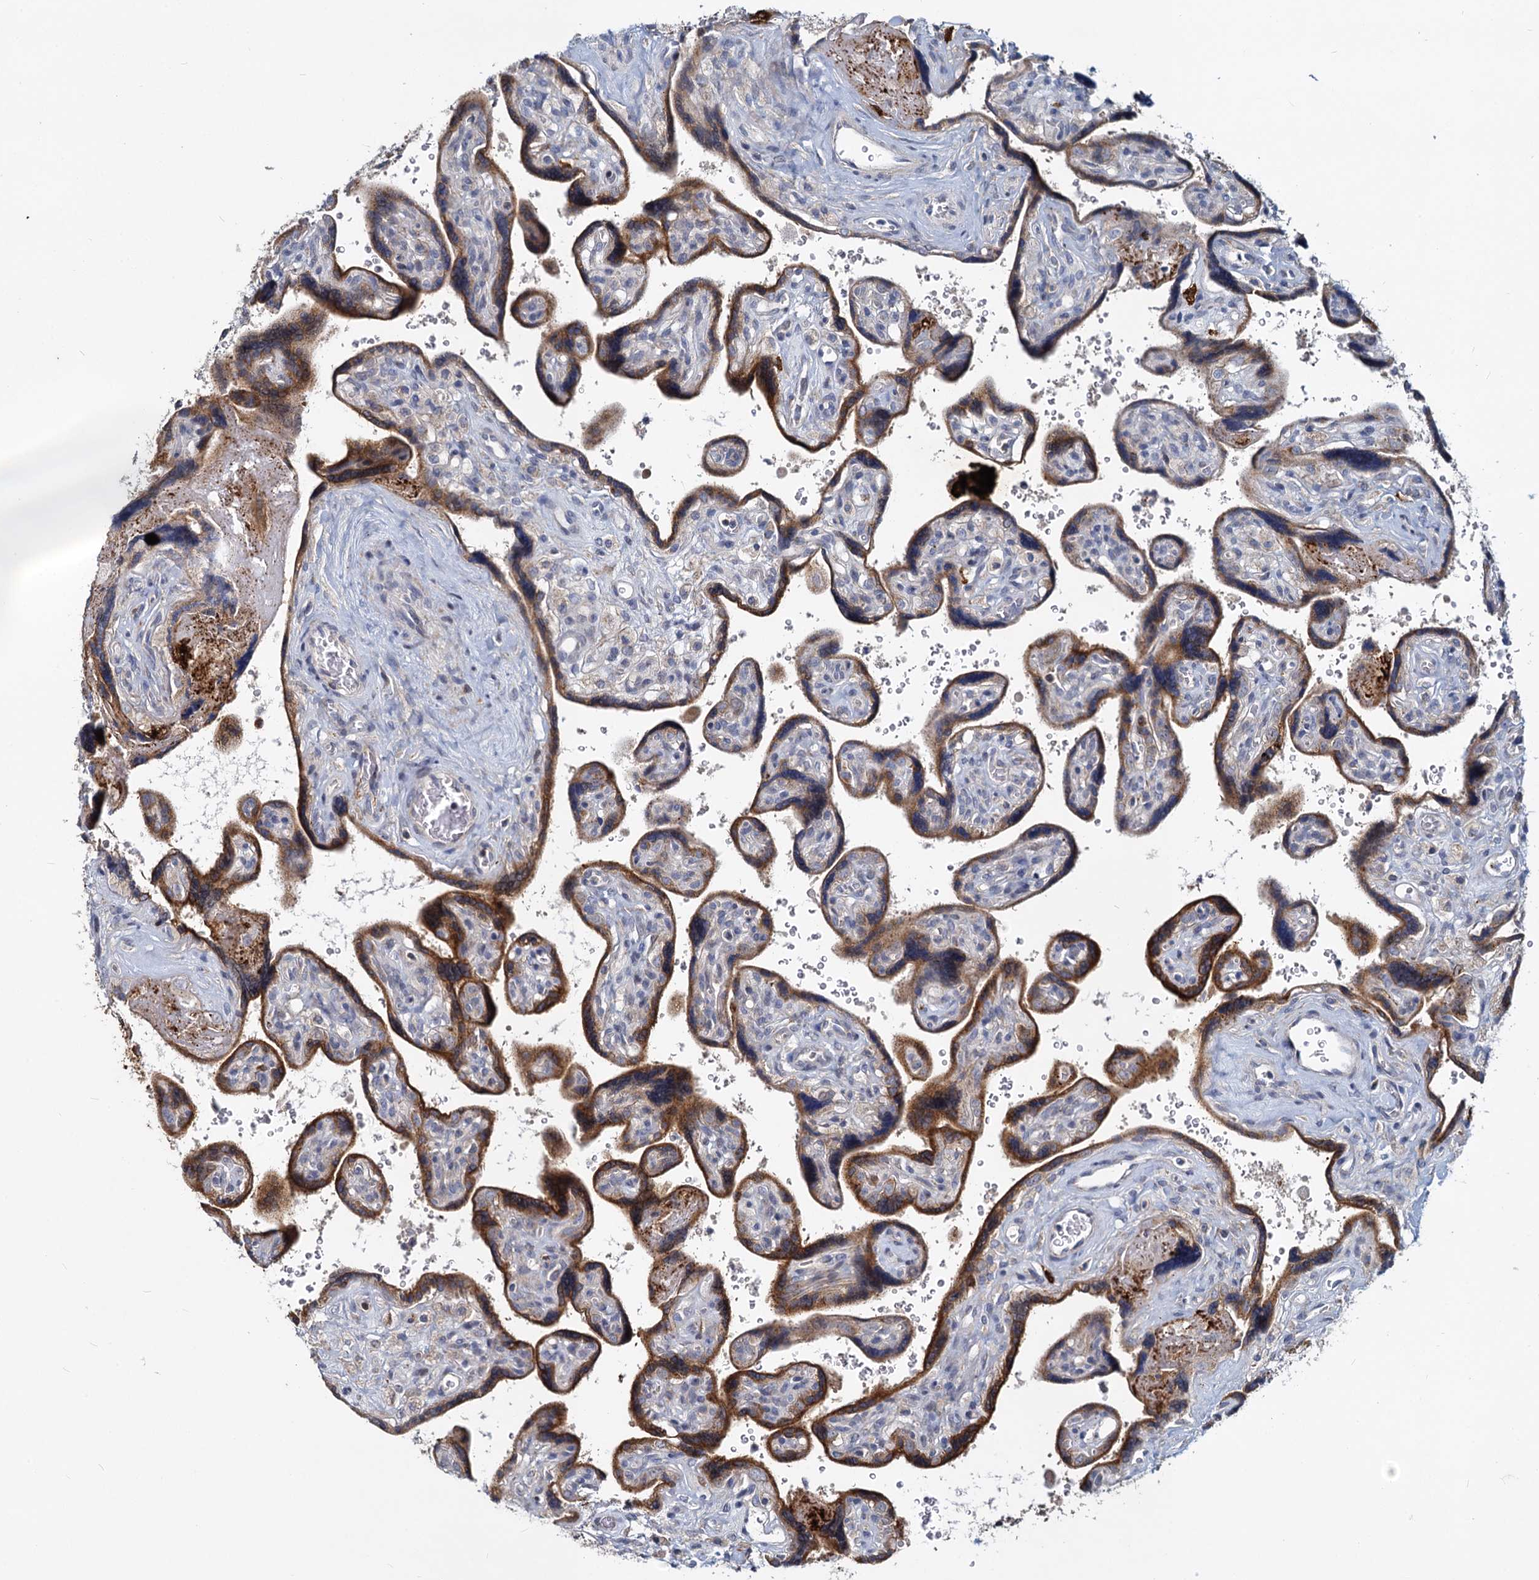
{"staining": {"intensity": "moderate", "quantity": "25%-75%", "location": "cytoplasmic/membranous"}, "tissue": "placenta", "cell_type": "Trophoblastic cells", "image_type": "normal", "snomed": [{"axis": "morphology", "description": "Normal tissue, NOS"}, {"axis": "topography", "description": "Placenta"}], "caption": "DAB immunohistochemical staining of benign human placenta reveals moderate cytoplasmic/membranous protein positivity in about 25%-75% of trophoblastic cells. (DAB IHC with brightfield microscopy, high magnification).", "gene": "DCUN1D2", "patient": {"sex": "female", "age": 39}}